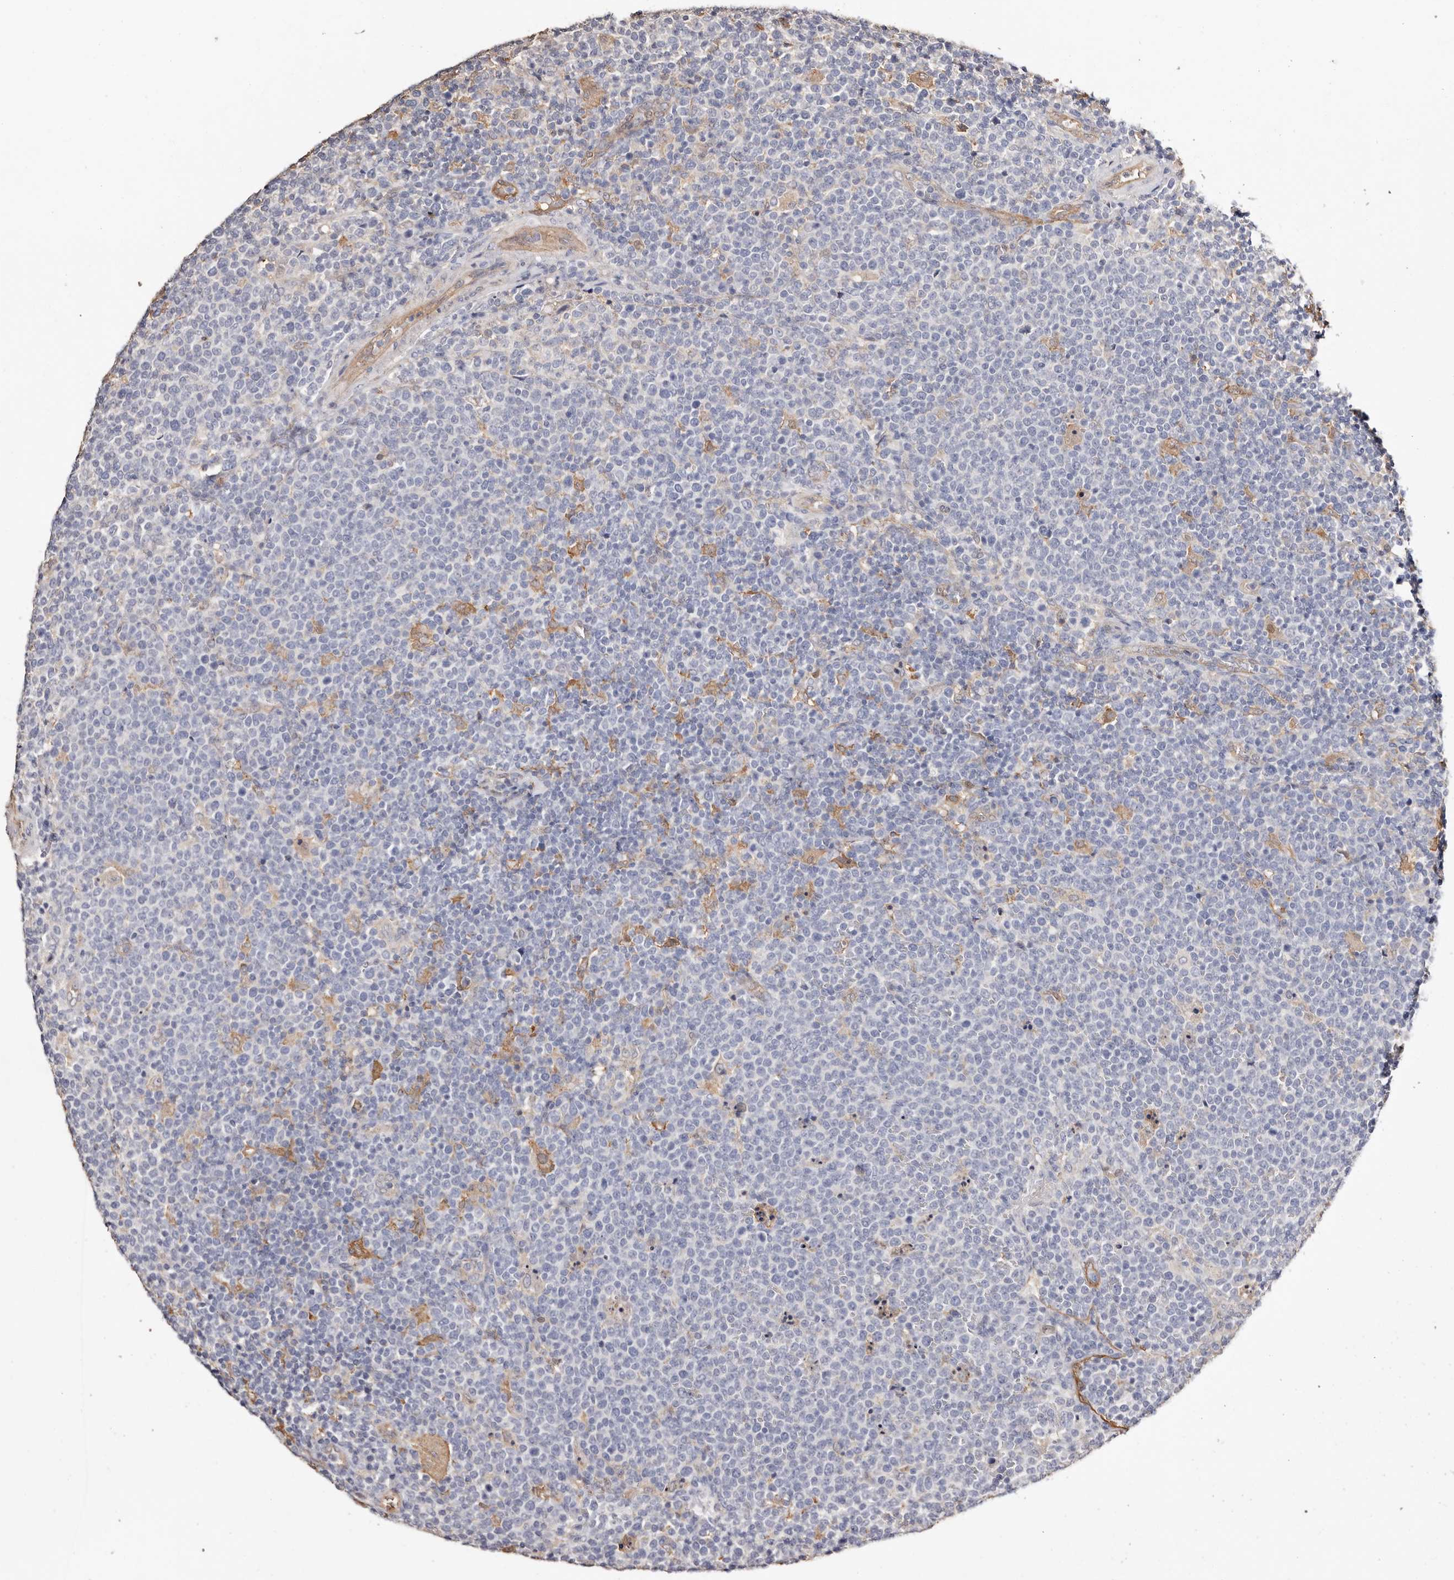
{"staining": {"intensity": "negative", "quantity": "none", "location": "none"}, "tissue": "lymphoma", "cell_type": "Tumor cells", "image_type": "cancer", "snomed": [{"axis": "morphology", "description": "Malignant lymphoma, non-Hodgkin's type, High grade"}, {"axis": "topography", "description": "Lymph node"}], "caption": "Immunohistochemistry (IHC) image of human high-grade malignant lymphoma, non-Hodgkin's type stained for a protein (brown), which displays no positivity in tumor cells.", "gene": "TGM2", "patient": {"sex": "male", "age": 61}}